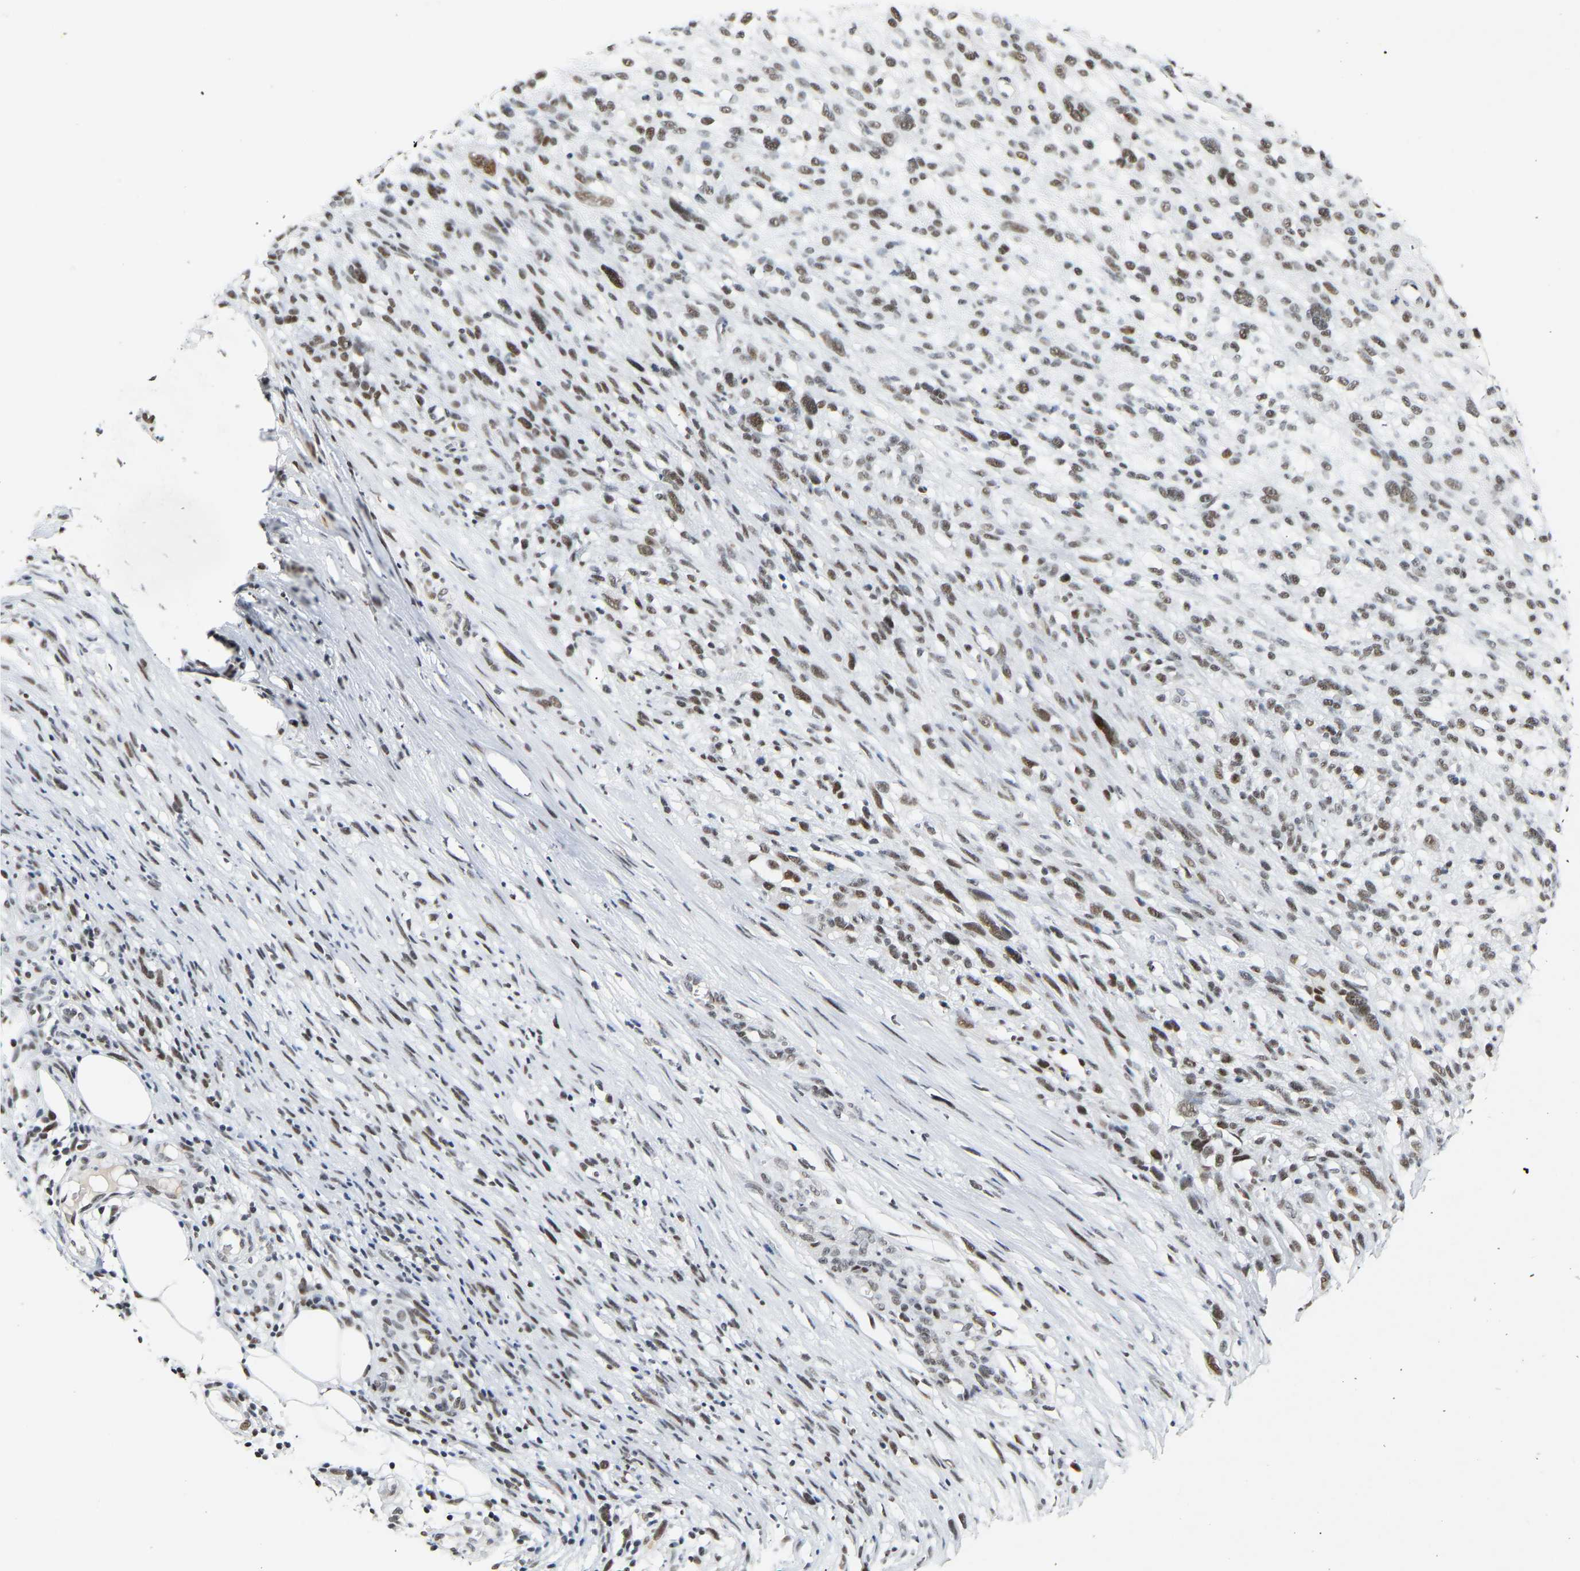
{"staining": {"intensity": "moderate", "quantity": ">75%", "location": "nuclear"}, "tissue": "melanoma", "cell_type": "Tumor cells", "image_type": "cancer", "snomed": [{"axis": "morphology", "description": "Malignant melanoma, NOS"}, {"axis": "topography", "description": "Skin"}], "caption": "Melanoma stained for a protein (brown) exhibits moderate nuclear positive expression in approximately >75% of tumor cells.", "gene": "NELFB", "patient": {"sex": "female", "age": 55}}